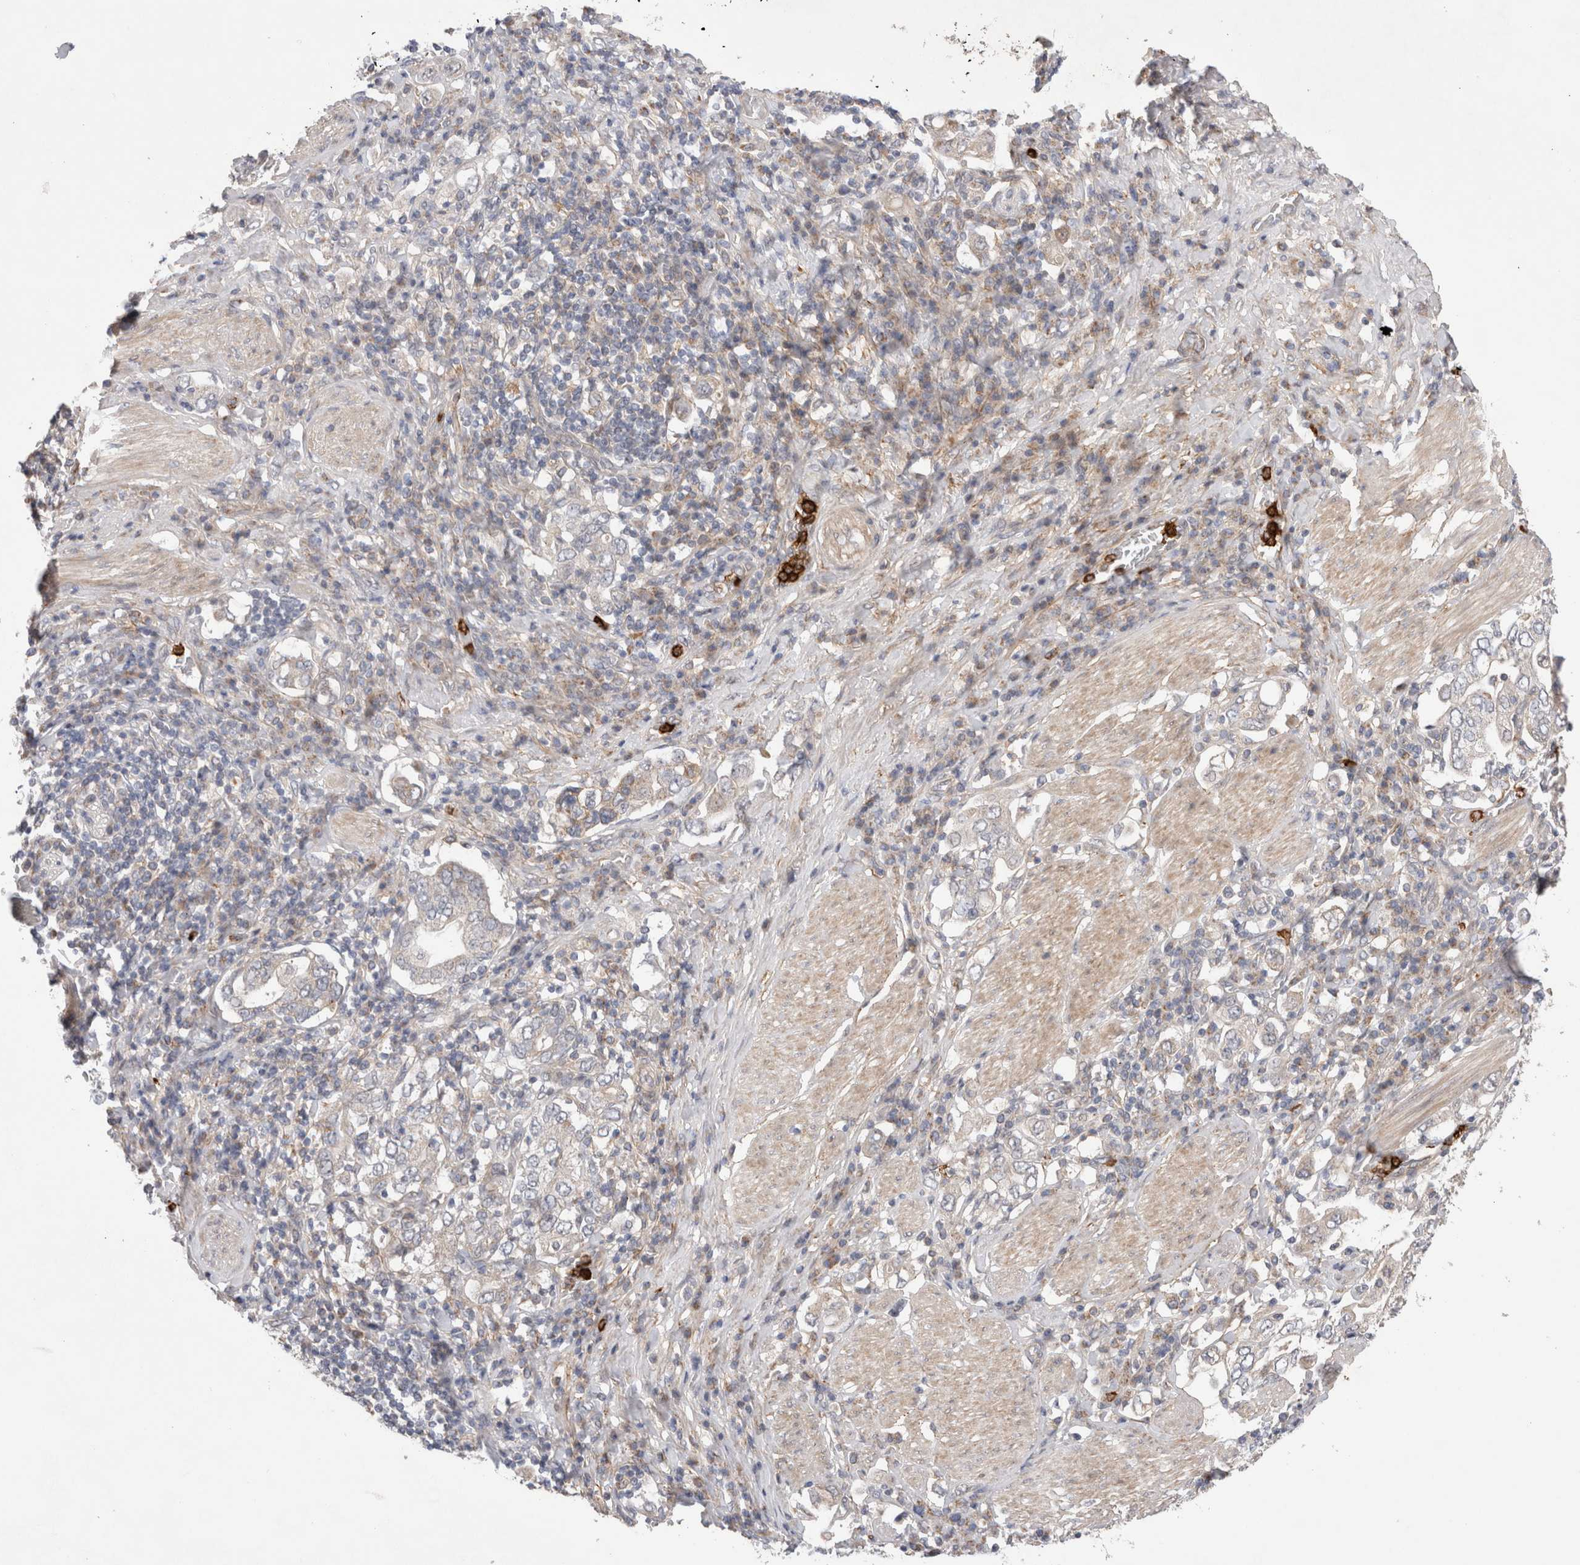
{"staining": {"intensity": "weak", "quantity": "<25%", "location": "cytoplasmic/membranous"}, "tissue": "stomach cancer", "cell_type": "Tumor cells", "image_type": "cancer", "snomed": [{"axis": "morphology", "description": "Adenocarcinoma, NOS"}, {"axis": "topography", "description": "Stomach, upper"}], "caption": "A high-resolution histopathology image shows IHC staining of stomach adenocarcinoma, which demonstrates no significant positivity in tumor cells.", "gene": "GSDMB", "patient": {"sex": "male", "age": 62}}